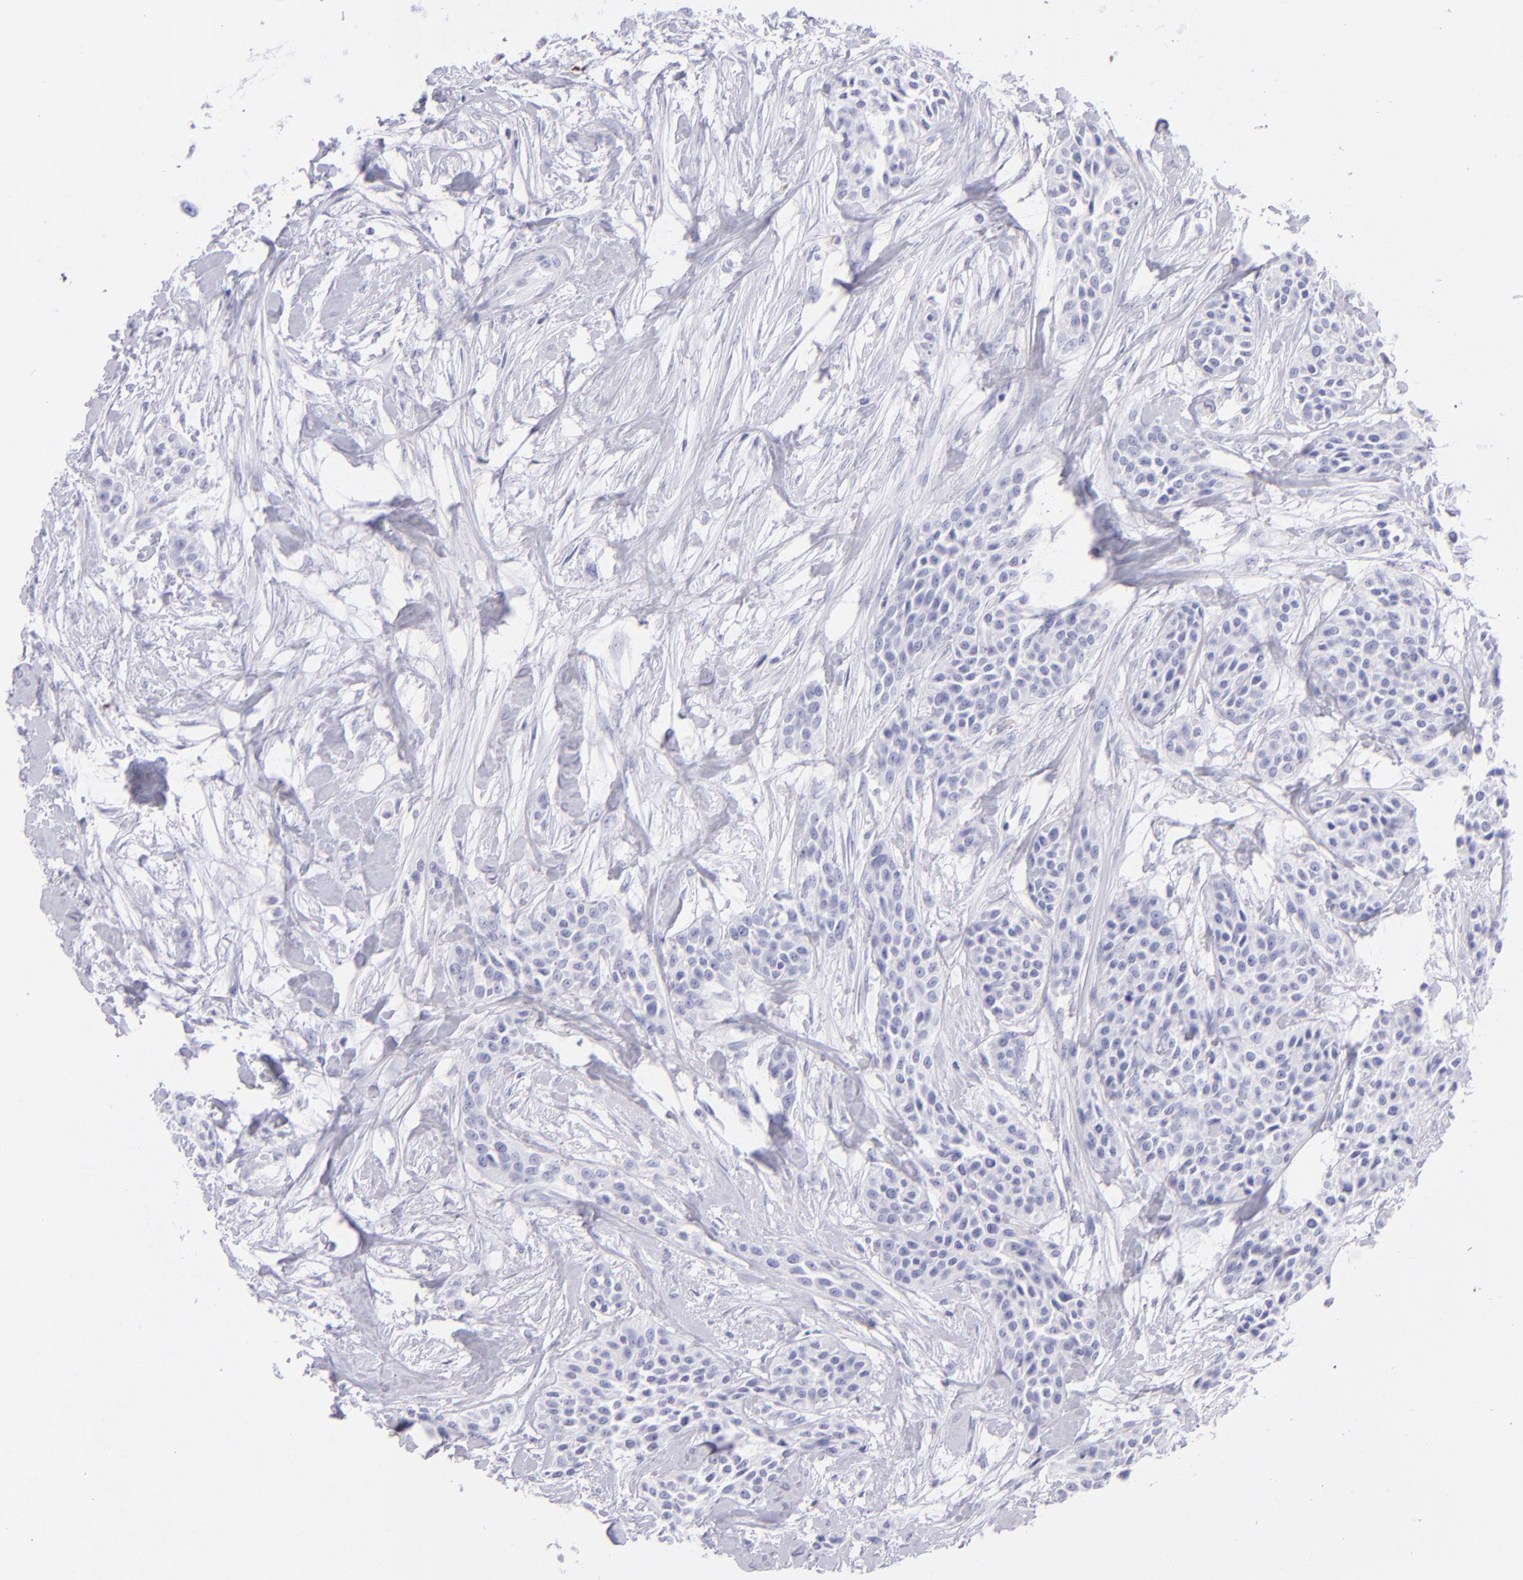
{"staining": {"intensity": "negative", "quantity": "none", "location": "none"}, "tissue": "urothelial cancer", "cell_type": "Tumor cells", "image_type": "cancer", "snomed": [{"axis": "morphology", "description": "Urothelial carcinoma, High grade"}, {"axis": "topography", "description": "Urinary bladder"}], "caption": "An immunohistochemistry (IHC) photomicrograph of urothelial carcinoma (high-grade) is shown. There is no staining in tumor cells of urothelial carcinoma (high-grade).", "gene": "CD72", "patient": {"sex": "male", "age": 56}}